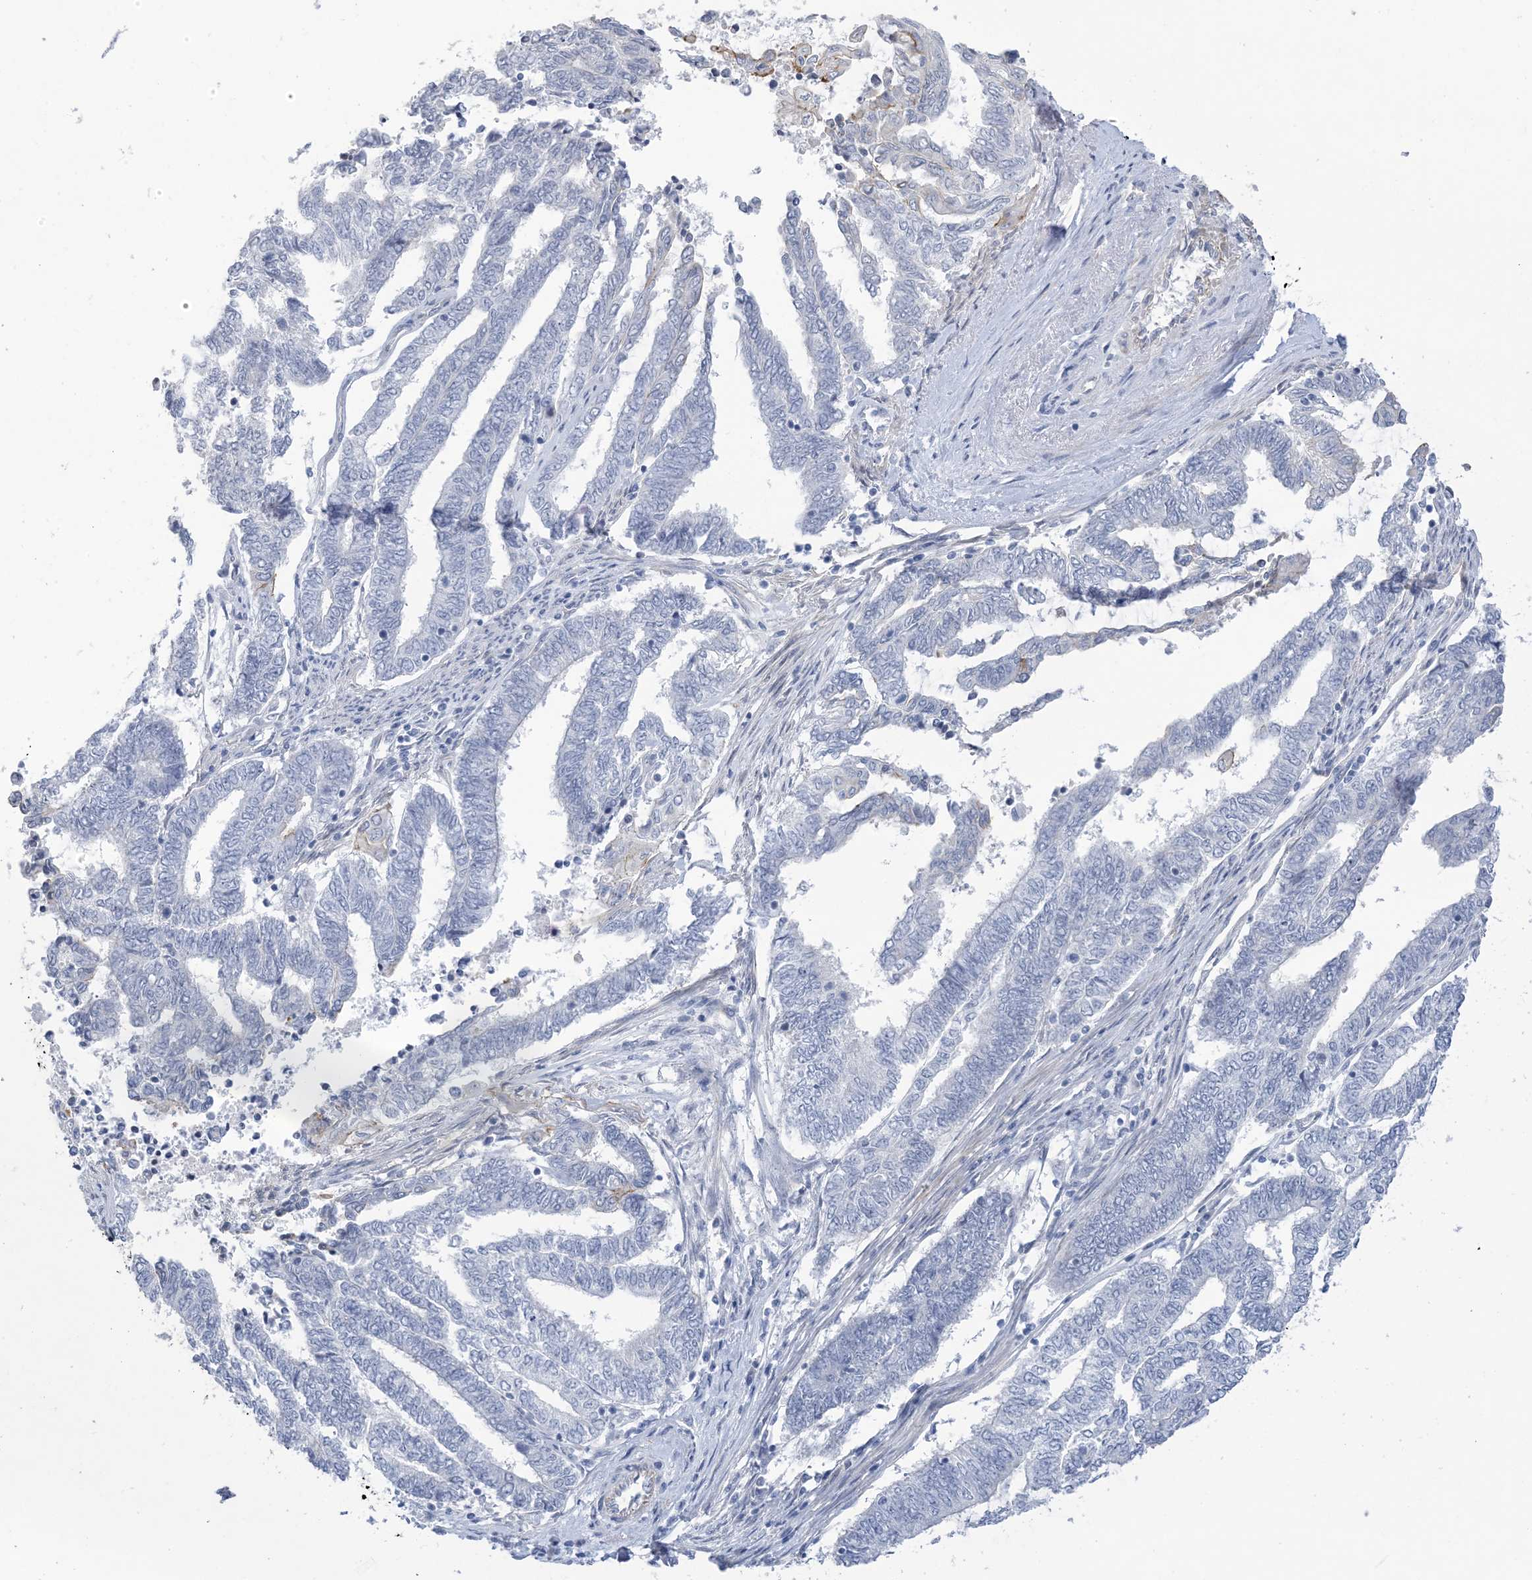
{"staining": {"intensity": "negative", "quantity": "none", "location": "none"}, "tissue": "endometrial cancer", "cell_type": "Tumor cells", "image_type": "cancer", "snomed": [{"axis": "morphology", "description": "Adenocarcinoma, NOS"}, {"axis": "topography", "description": "Uterus"}, {"axis": "topography", "description": "Endometrium"}], "caption": "Endometrial cancer was stained to show a protein in brown. There is no significant positivity in tumor cells.", "gene": "IL36B", "patient": {"sex": "female", "age": 70}}